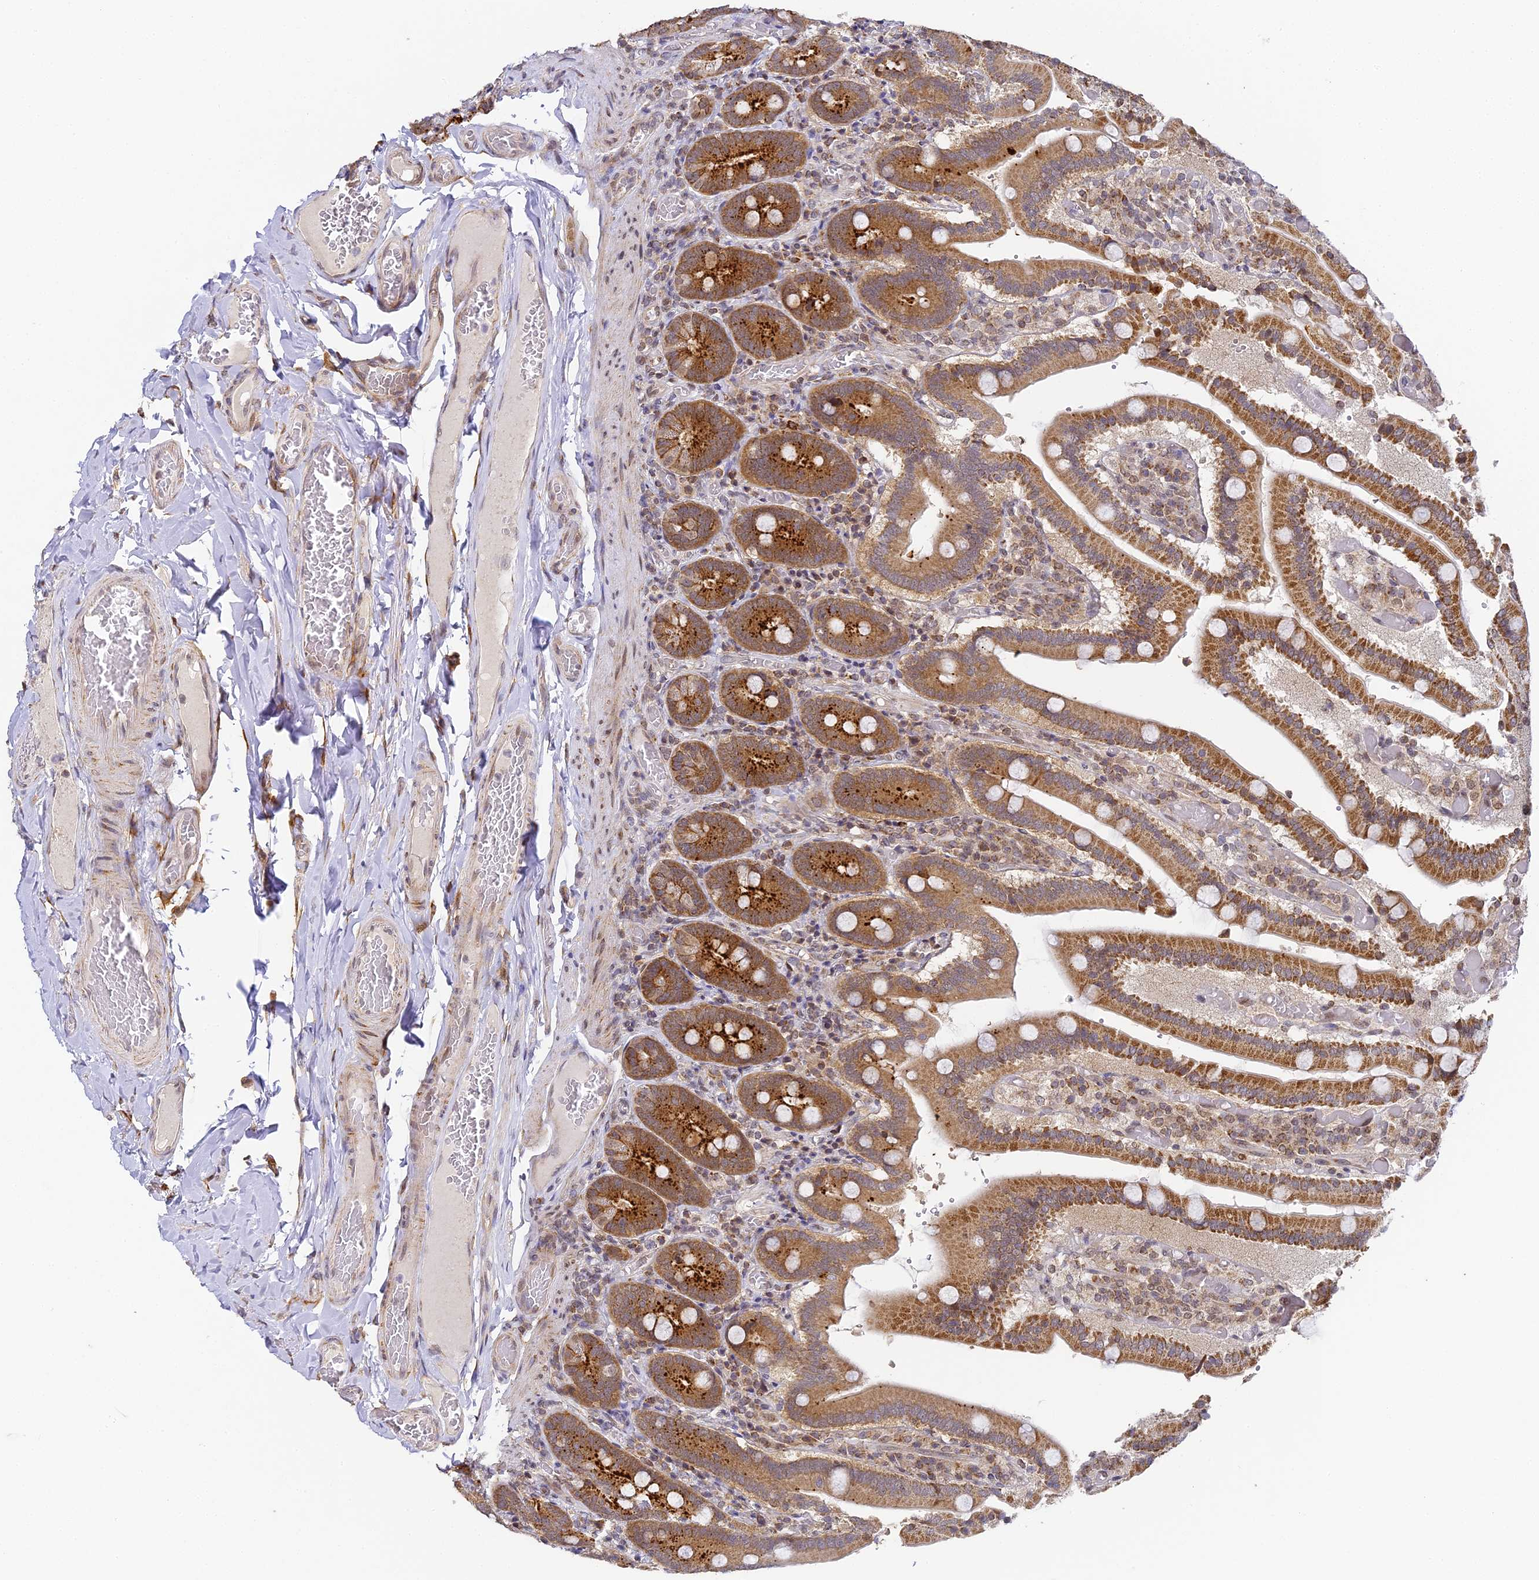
{"staining": {"intensity": "strong", "quantity": ">75%", "location": "cytoplasmic/membranous"}, "tissue": "duodenum", "cell_type": "Glandular cells", "image_type": "normal", "snomed": [{"axis": "morphology", "description": "Normal tissue, NOS"}, {"axis": "topography", "description": "Duodenum"}], "caption": "Approximately >75% of glandular cells in benign human duodenum exhibit strong cytoplasmic/membranous protein staining as visualized by brown immunohistochemical staining.", "gene": "DNAAF10", "patient": {"sex": "female", "age": 62}}